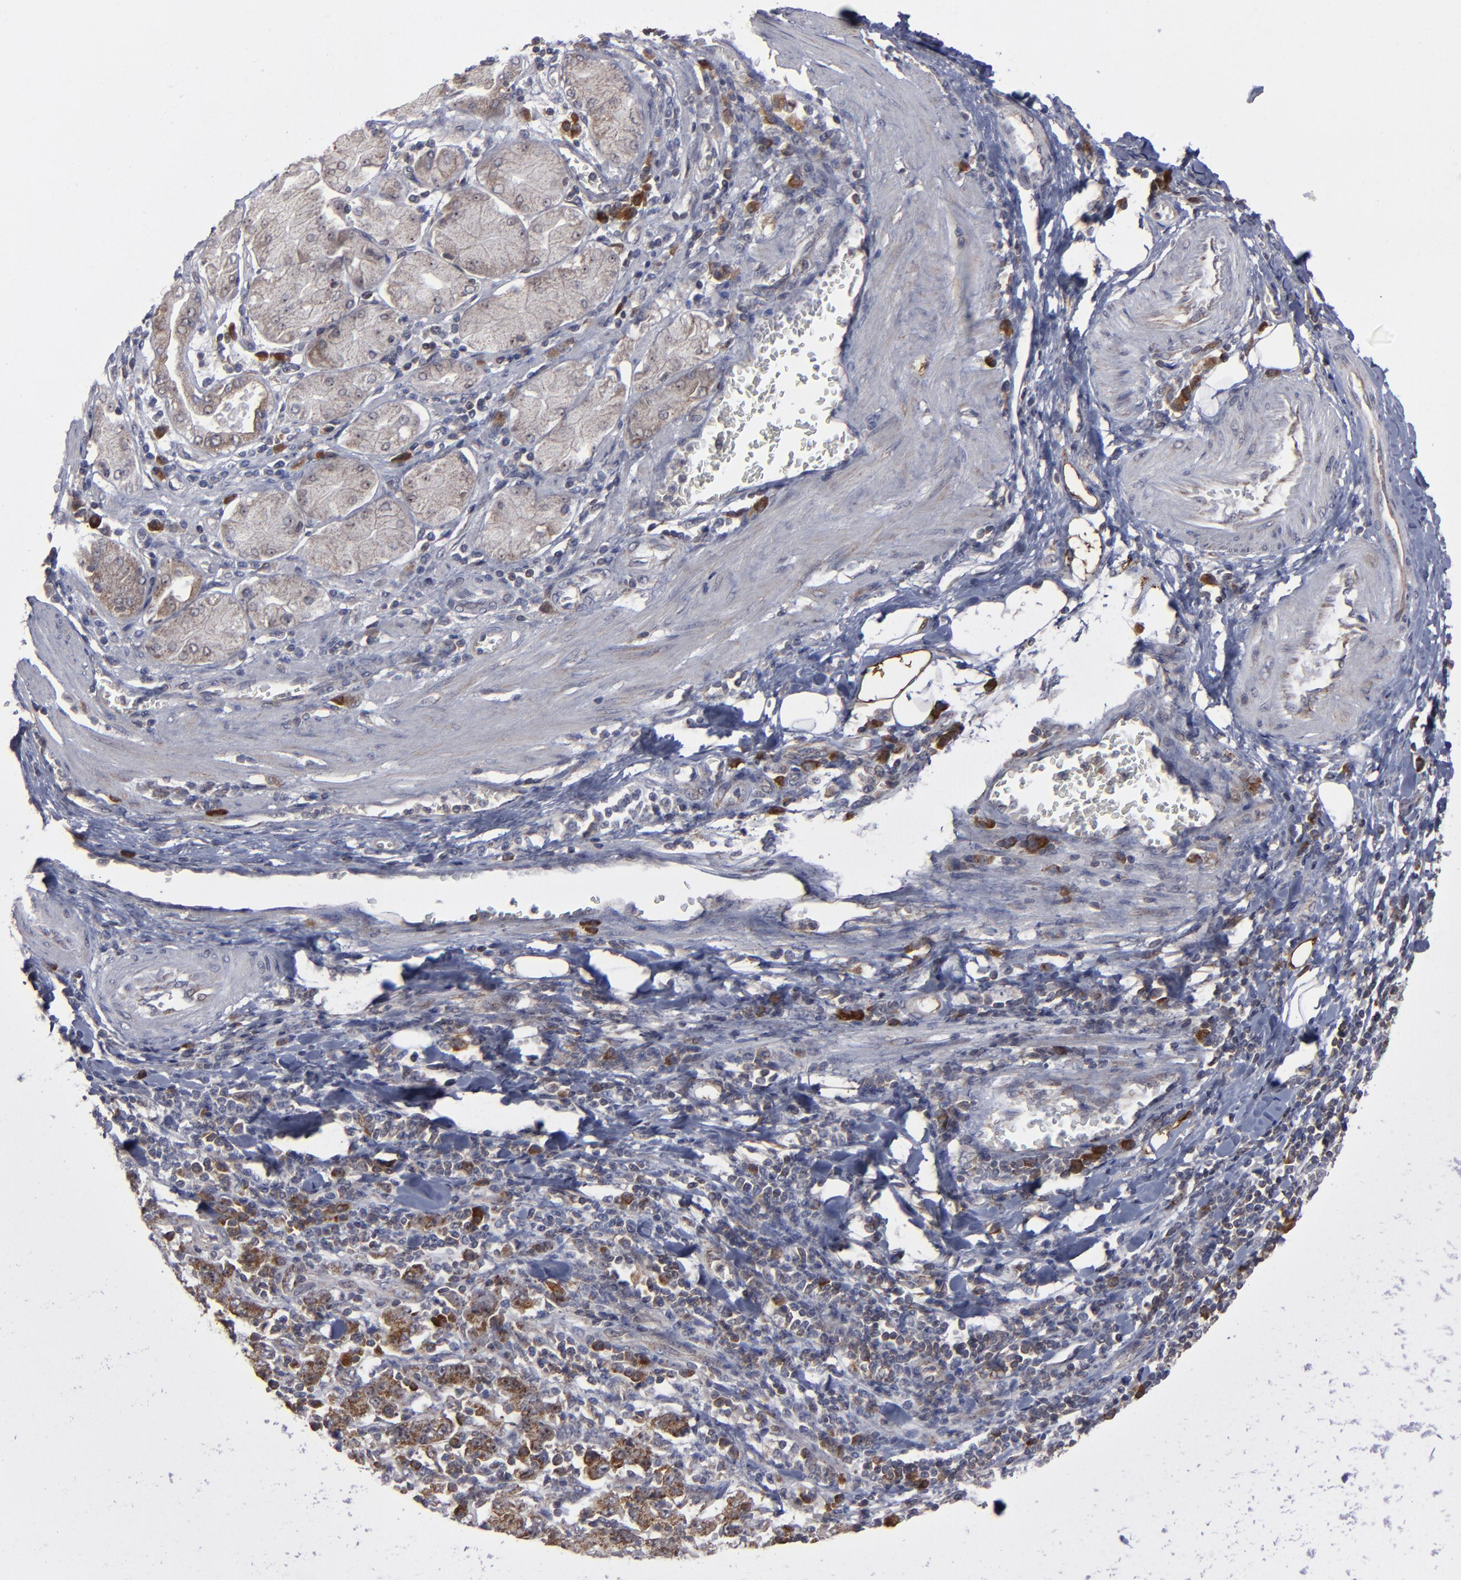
{"staining": {"intensity": "strong", "quantity": ">75%", "location": "cytoplasmic/membranous"}, "tissue": "stomach cancer", "cell_type": "Tumor cells", "image_type": "cancer", "snomed": [{"axis": "morphology", "description": "Normal tissue, NOS"}, {"axis": "morphology", "description": "Adenocarcinoma, NOS"}, {"axis": "topography", "description": "Stomach, upper"}, {"axis": "topography", "description": "Stomach"}], "caption": "Immunohistochemical staining of stomach adenocarcinoma demonstrates high levels of strong cytoplasmic/membranous protein staining in about >75% of tumor cells.", "gene": "GLCCI1", "patient": {"sex": "male", "age": 59}}